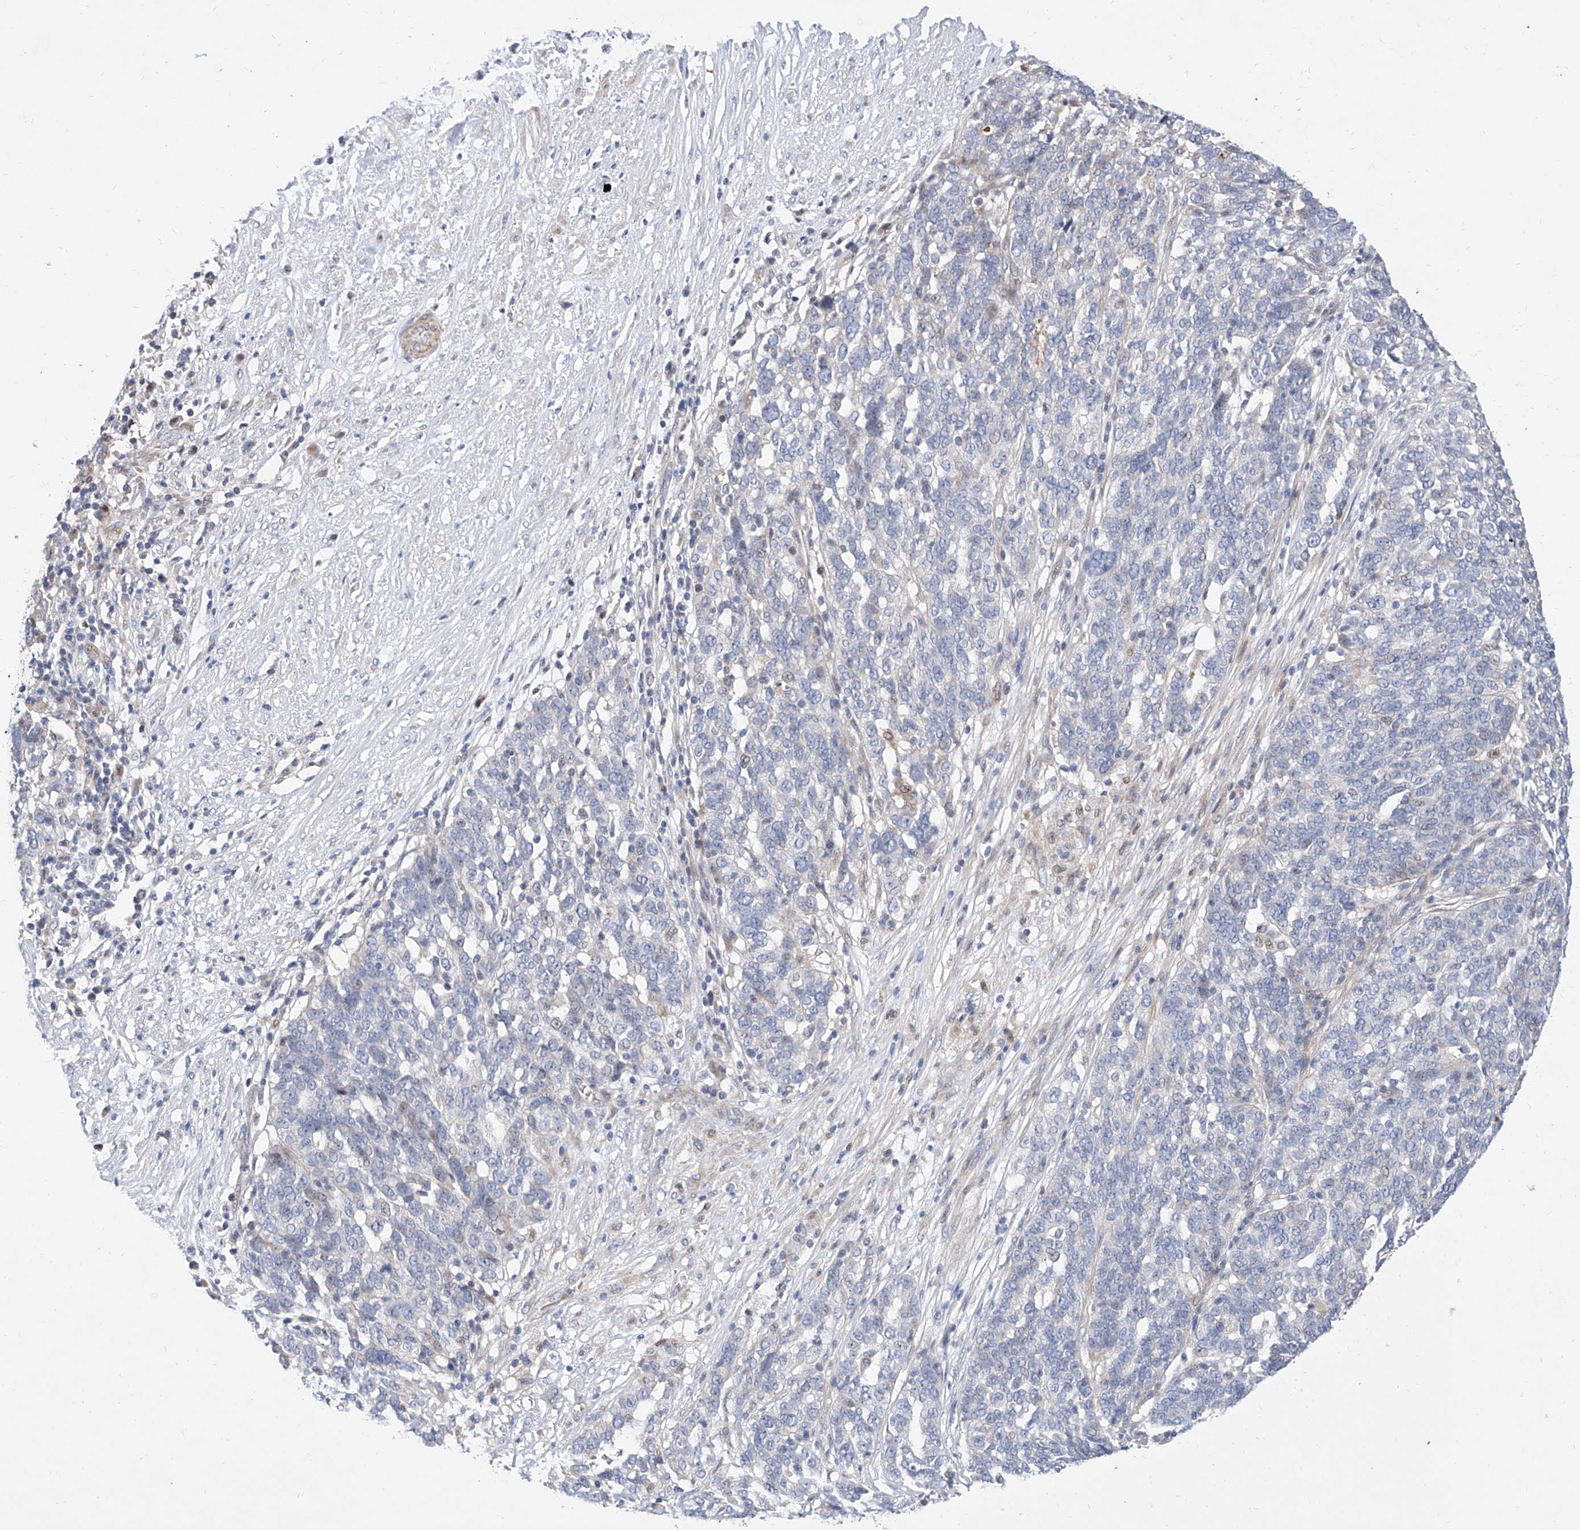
{"staining": {"intensity": "weak", "quantity": "<25%", "location": "nuclear"}, "tissue": "ovarian cancer", "cell_type": "Tumor cells", "image_type": "cancer", "snomed": [{"axis": "morphology", "description": "Cystadenocarcinoma, serous, NOS"}, {"axis": "topography", "description": "Ovary"}], "caption": "Immunohistochemistry (IHC) of ovarian cancer reveals no positivity in tumor cells.", "gene": "FUCA2", "patient": {"sex": "female", "age": 59}}